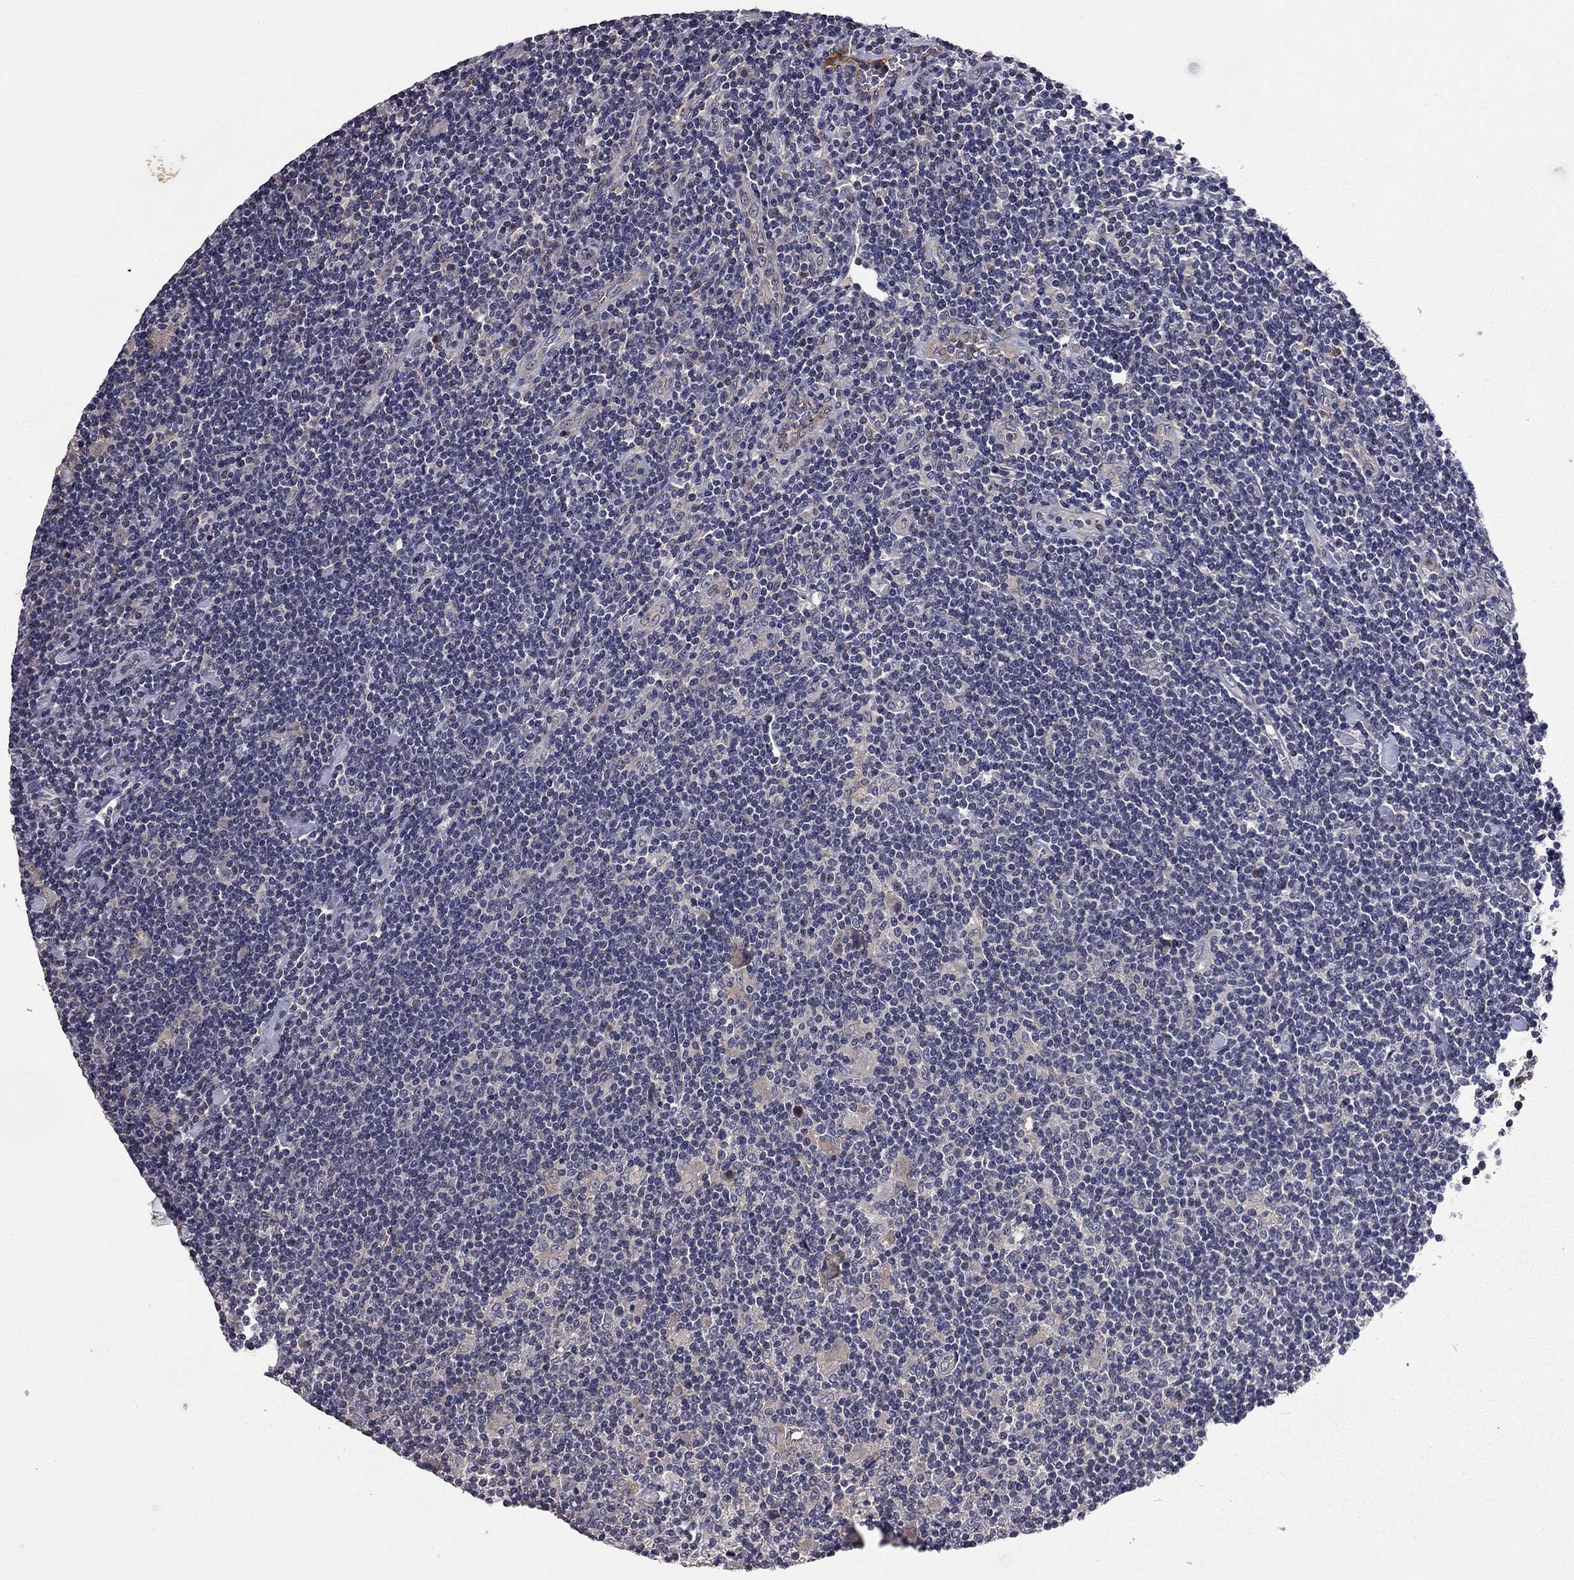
{"staining": {"intensity": "negative", "quantity": "none", "location": "none"}, "tissue": "lymphoma", "cell_type": "Tumor cells", "image_type": "cancer", "snomed": [{"axis": "morphology", "description": "Hodgkin's disease, NOS"}, {"axis": "topography", "description": "Lymph node"}], "caption": "An IHC histopathology image of Hodgkin's disease is shown. There is no staining in tumor cells of Hodgkin's disease.", "gene": "PROS1", "patient": {"sex": "male", "age": 40}}